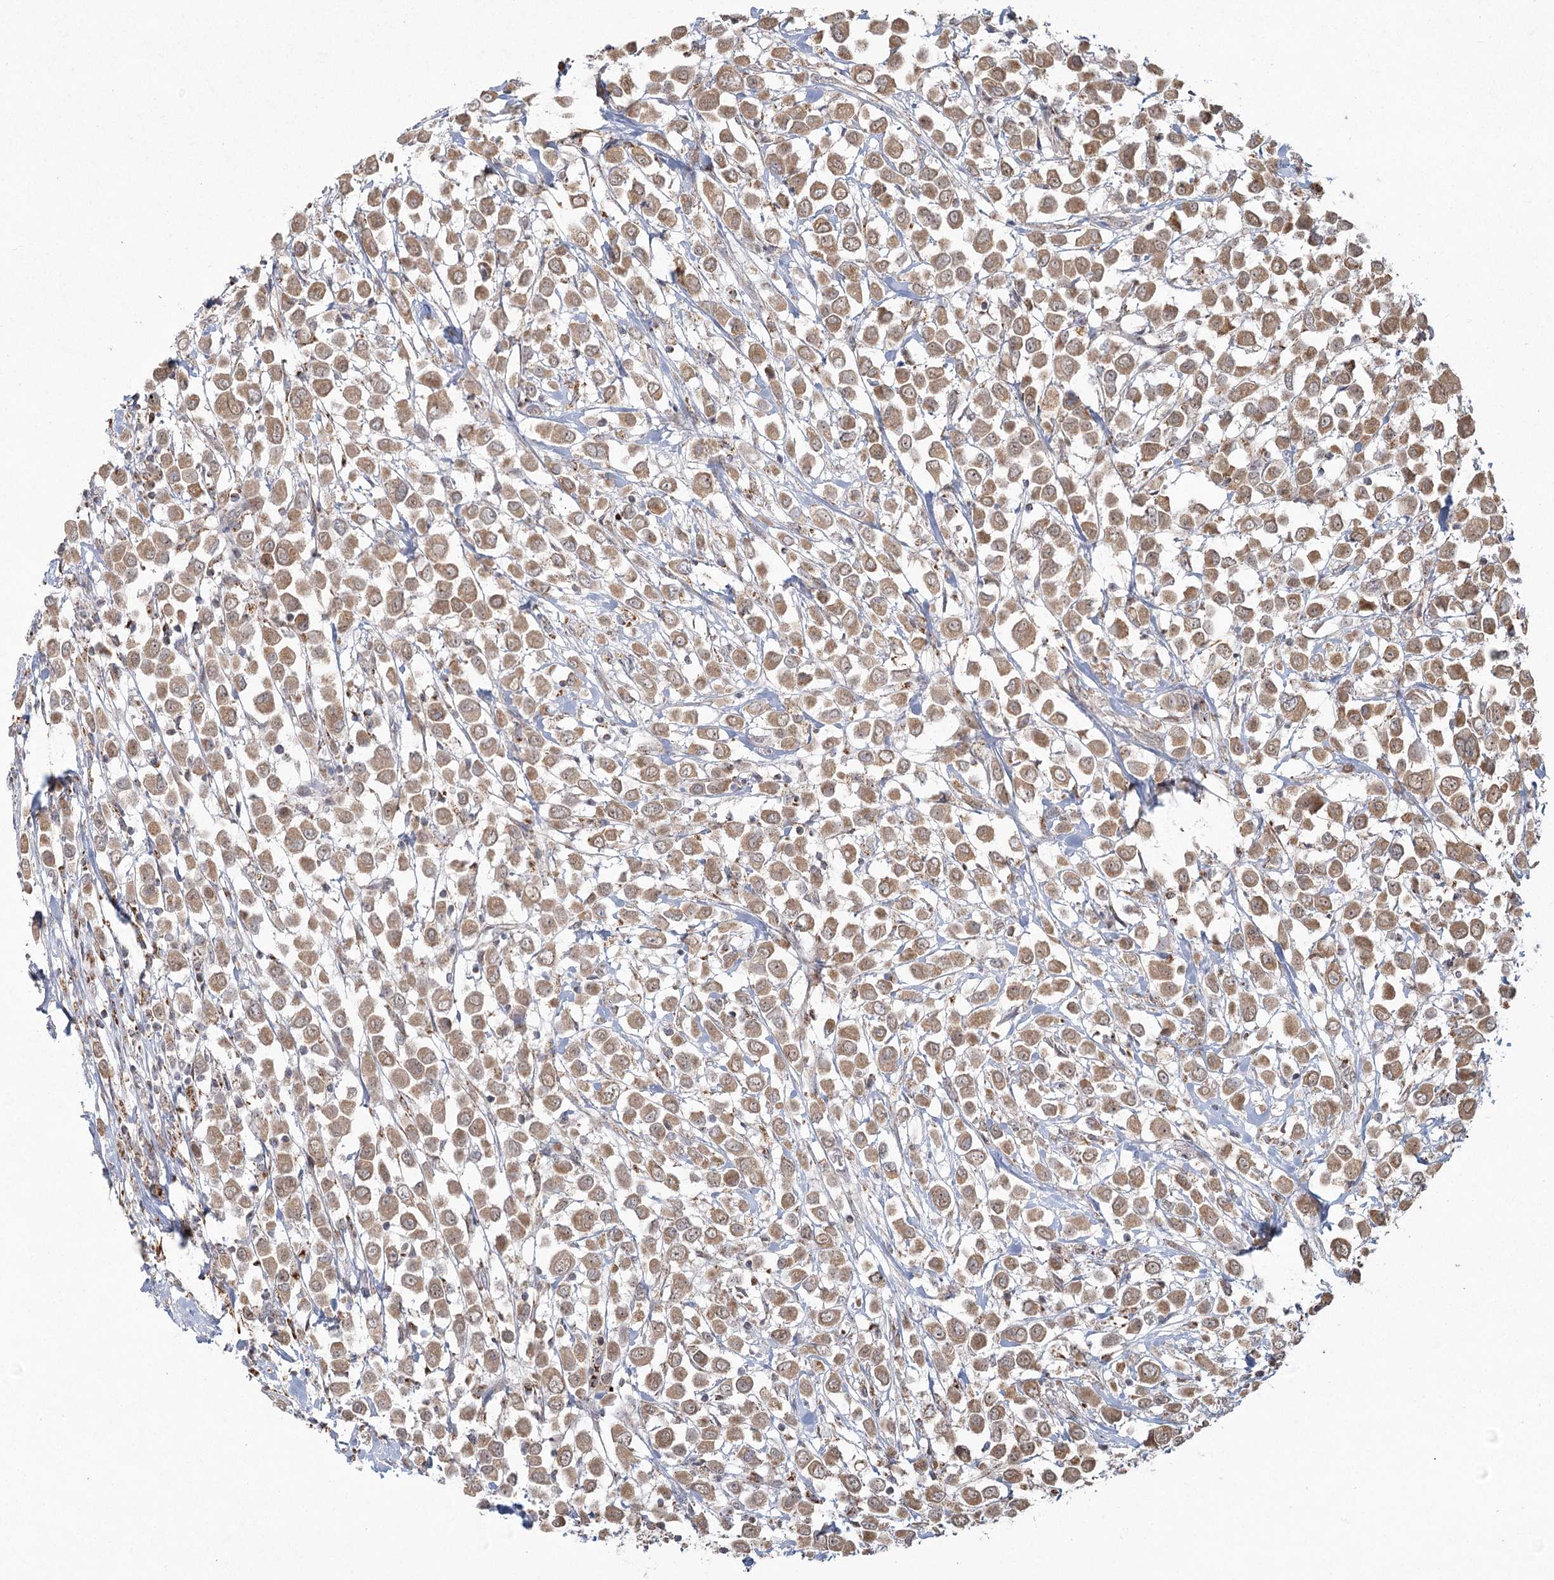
{"staining": {"intensity": "moderate", "quantity": ">75%", "location": "cytoplasmic/membranous"}, "tissue": "breast cancer", "cell_type": "Tumor cells", "image_type": "cancer", "snomed": [{"axis": "morphology", "description": "Duct carcinoma"}, {"axis": "topography", "description": "Breast"}], "caption": "Breast cancer (invasive ductal carcinoma) tissue reveals moderate cytoplasmic/membranous positivity in approximately >75% of tumor cells", "gene": "LACTB", "patient": {"sex": "female", "age": 61}}